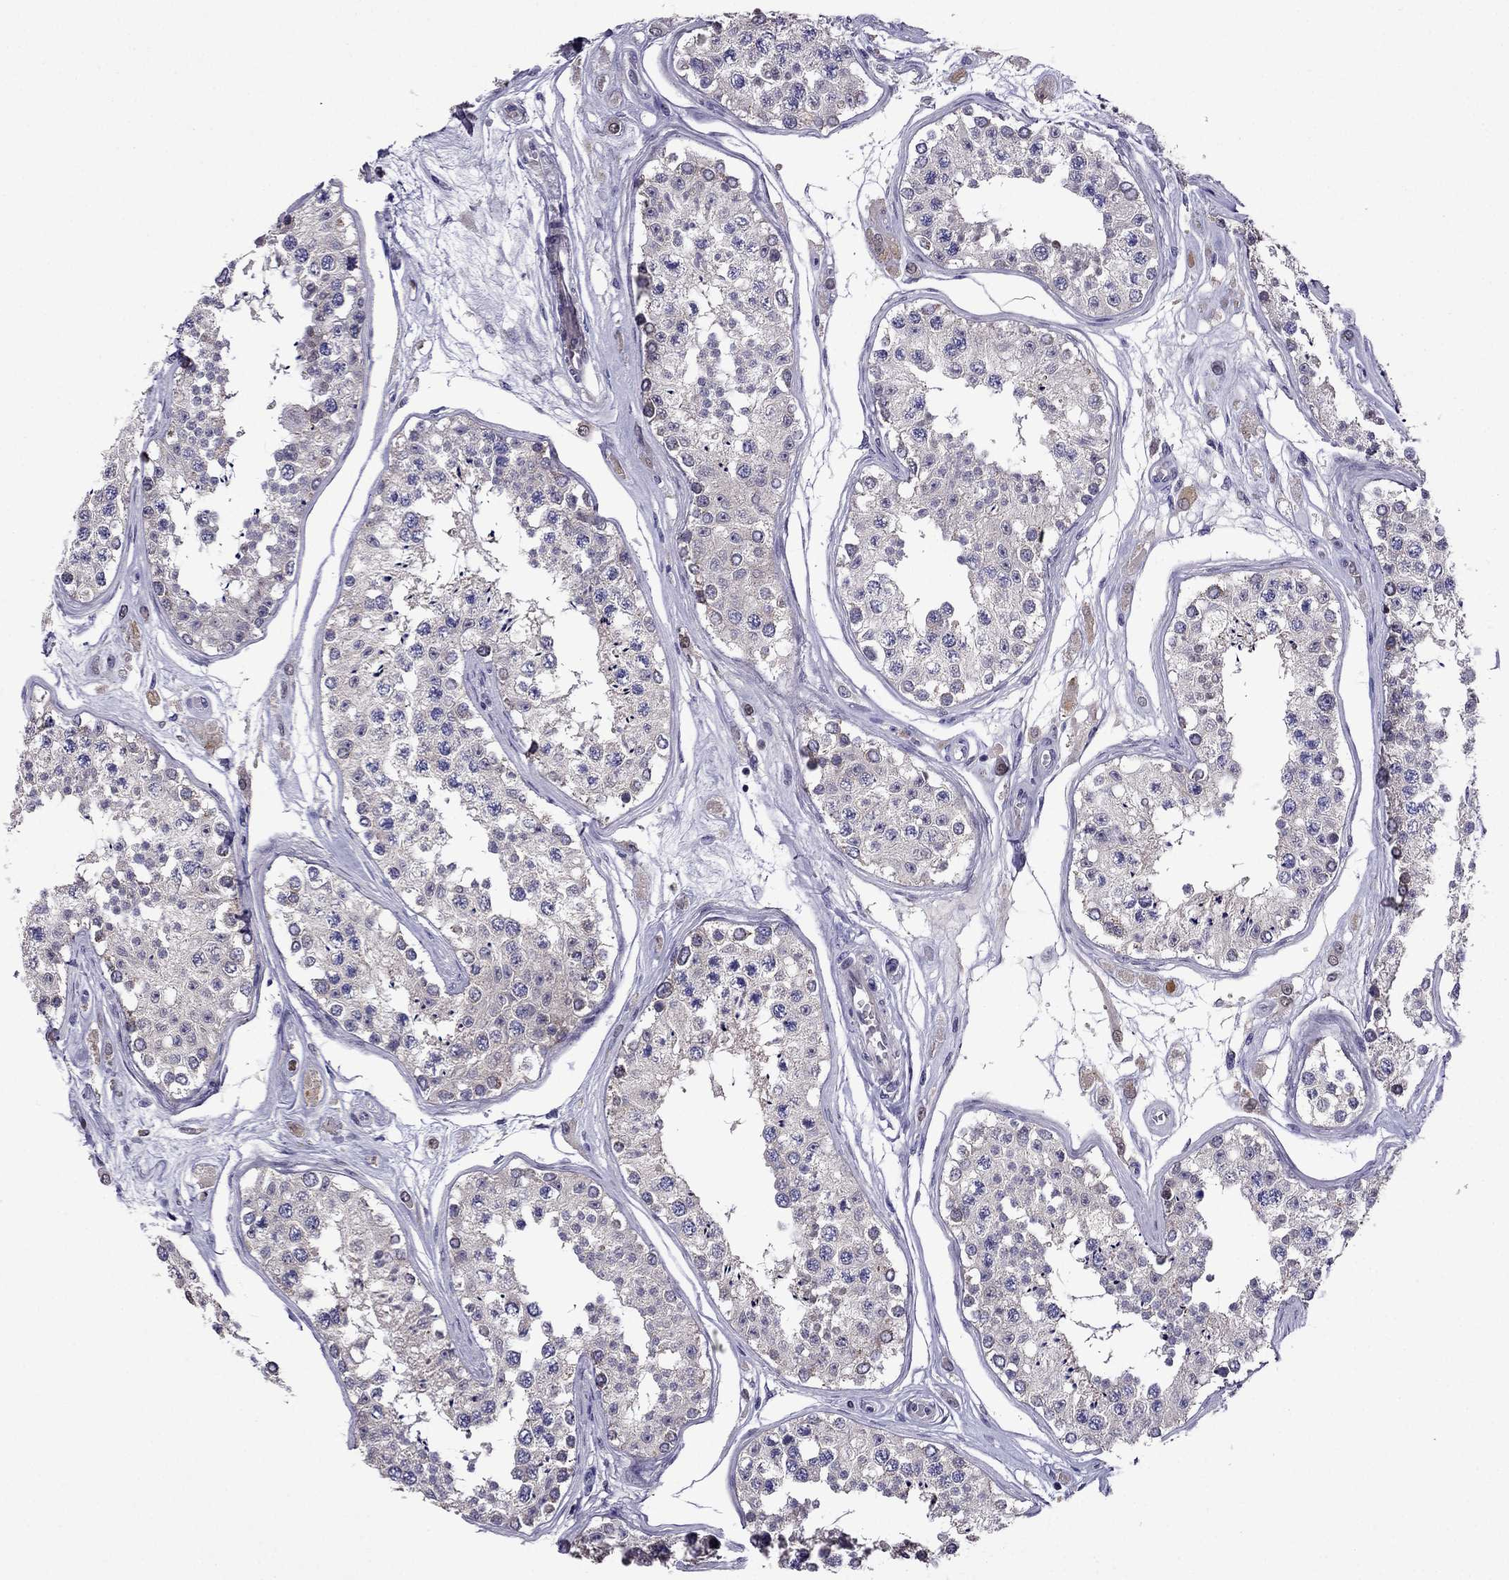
{"staining": {"intensity": "moderate", "quantity": "<25%", "location": "cytoplasmic/membranous"}, "tissue": "testis", "cell_type": "Cells in seminiferous ducts", "image_type": "normal", "snomed": [{"axis": "morphology", "description": "Normal tissue, NOS"}, {"axis": "topography", "description": "Testis"}], "caption": "Cells in seminiferous ducts exhibit low levels of moderate cytoplasmic/membranous staining in about <25% of cells in normal testis.", "gene": "CDK5", "patient": {"sex": "male", "age": 25}}